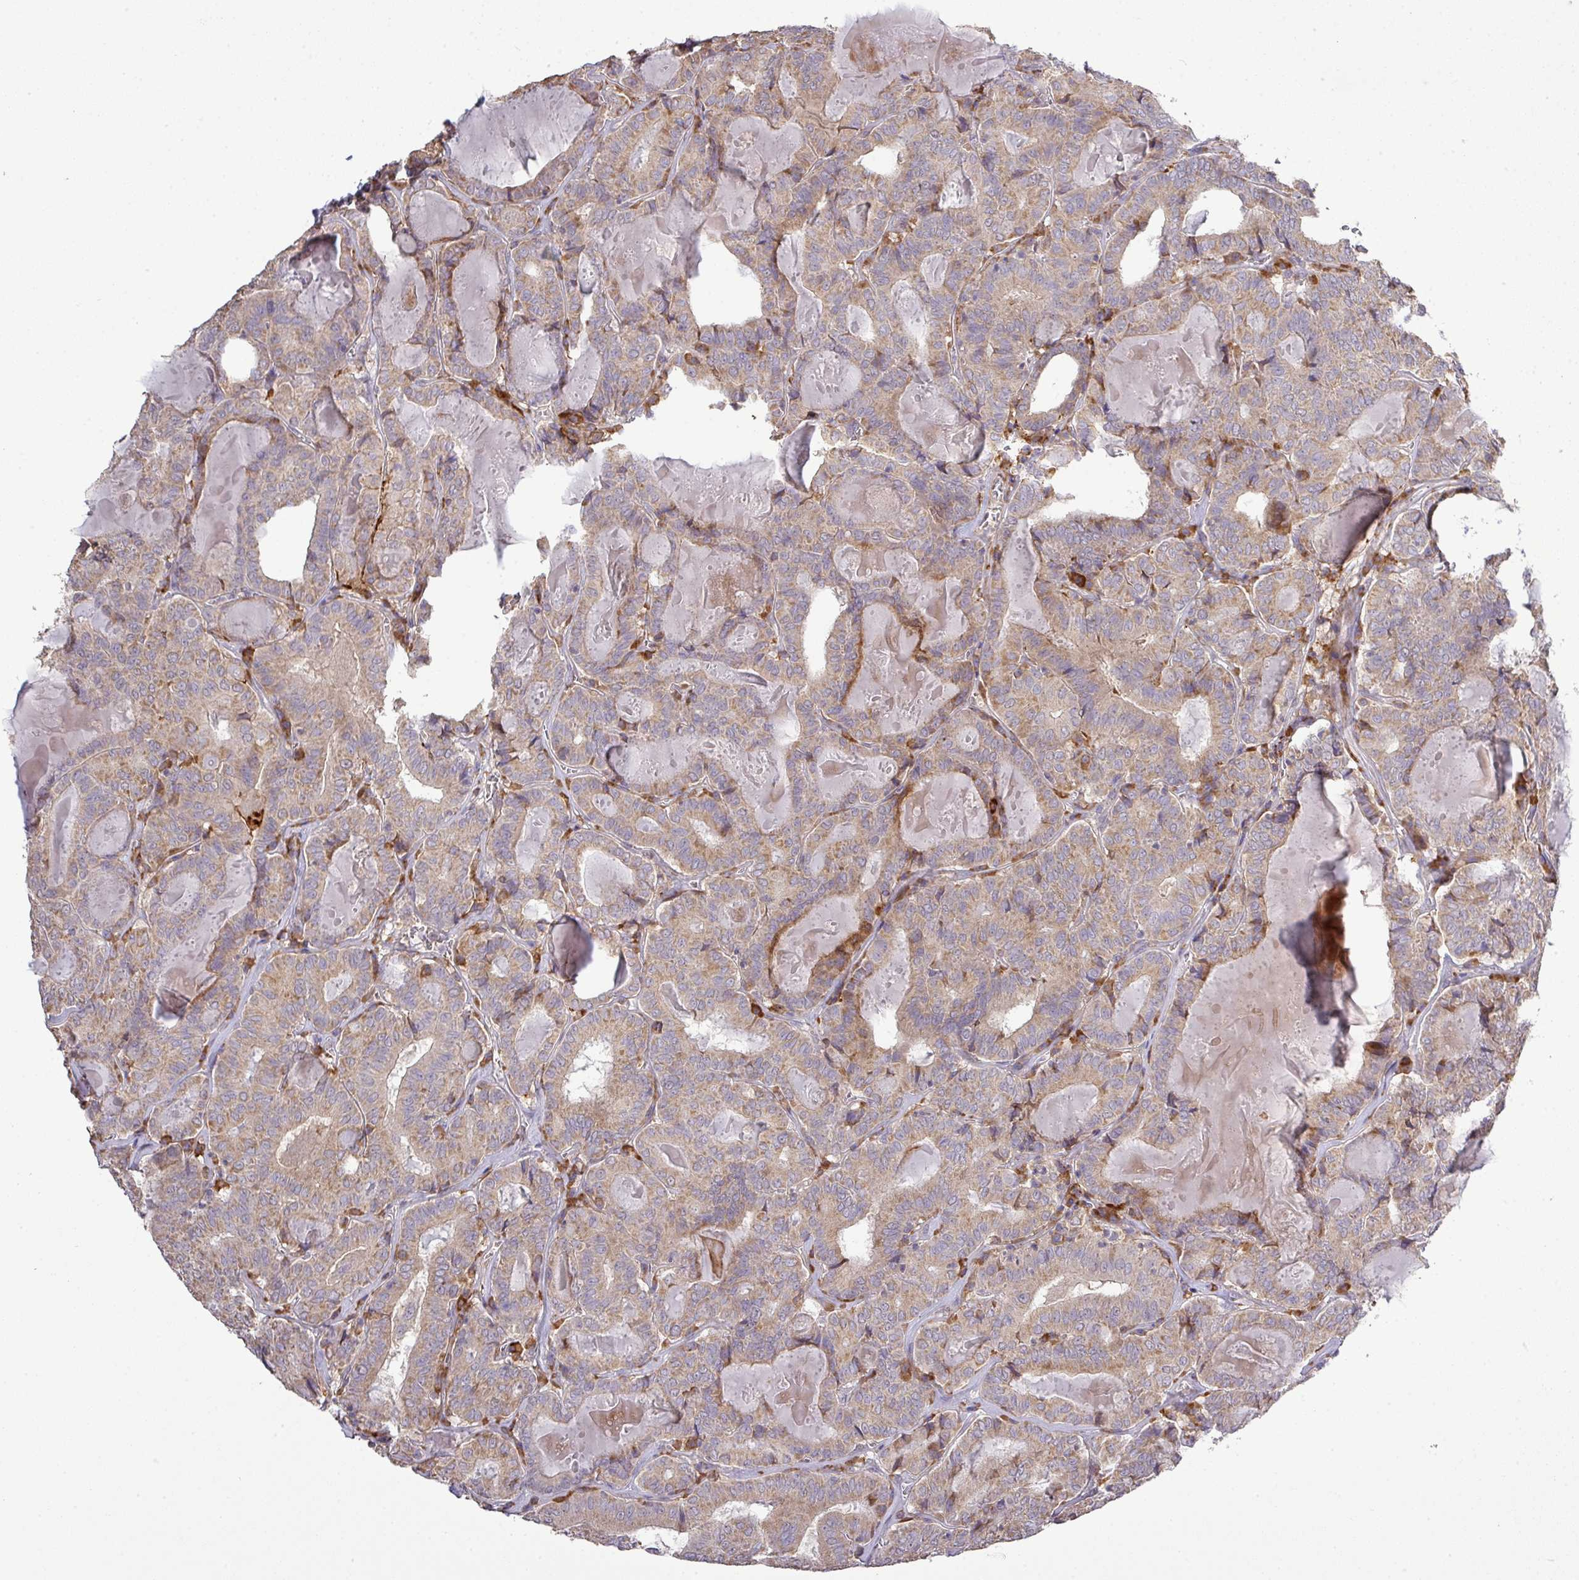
{"staining": {"intensity": "weak", "quantity": ">75%", "location": "cytoplasmic/membranous"}, "tissue": "thyroid cancer", "cell_type": "Tumor cells", "image_type": "cancer", "snomed": [{"axis": "morphology", "description": "Papillary adenocarcinoma, NOS"}, {"axis": "topography", "description": "Thyroid gland"}], "caption": "A low amount of weak cytoplasmic/membranous positivity is present in about >75% of tumor cells in thyroid cancer tissue.", "gene": "TPRA1", "patient": {"sex": "female", "age": 72}}